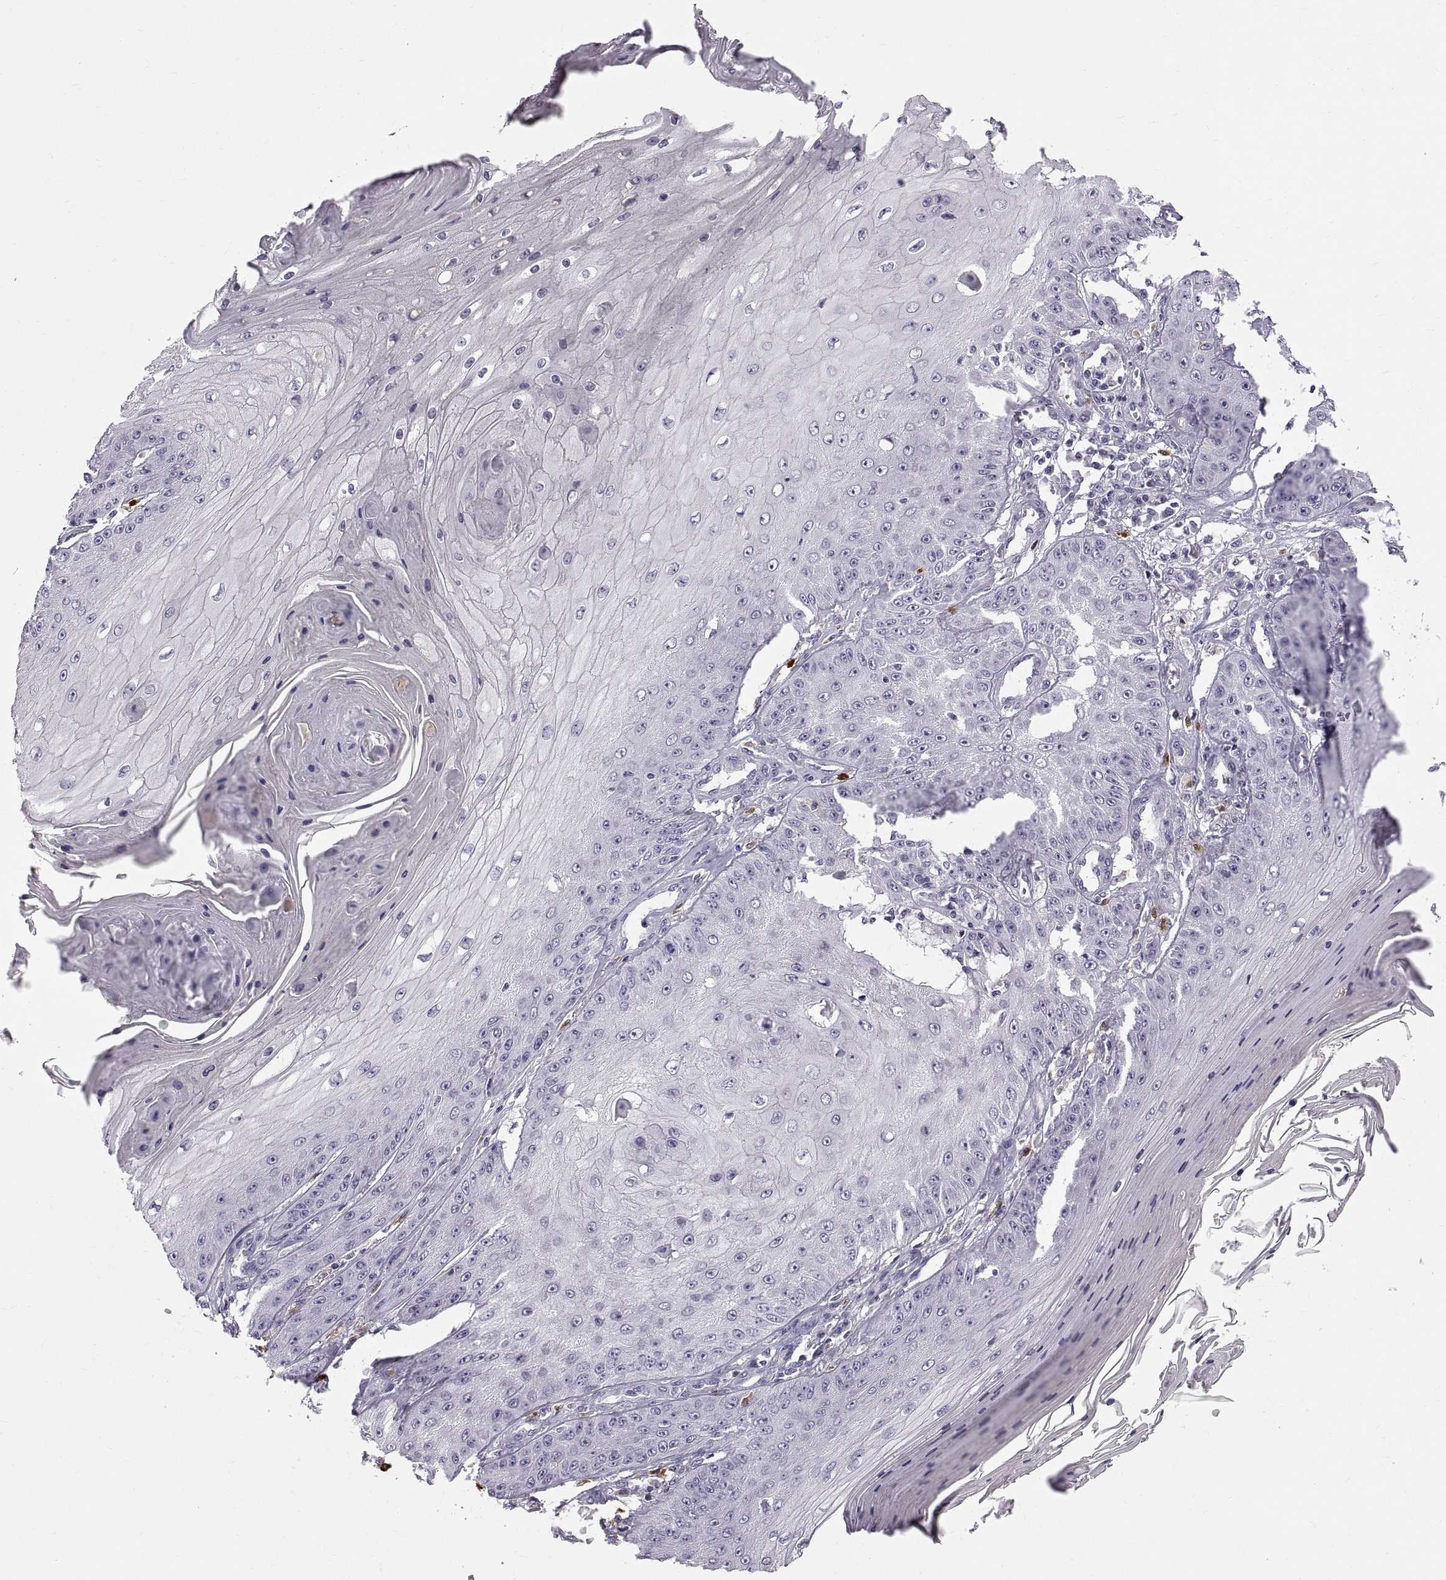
{"staining": {"intensity": "negative", "quantity": "none", "location": "none"}, "tissue": "skin cancer", "cell_type": "Tumor cells", "image_type": "cancer", "snomed": [{"axis": "morphology", "description": "Squamous cell carcinoma, NOS"}, {"axis": "topography", "description": "Skin"}], "caption": "This histopathology image is of squamous cell carcinoma (skin) stained with immunohistochemistry (IHC) to label a protein in brown with the nuclei are counter-stained blue. There is no staining in tumor cells. The staining was performed using DAB (3,3'-diaminobenzidine) to visualize the protein expression in brown, while the nuclei were stained in blue with hematoxylin (Magnification: 20x).", "gene": "WFDC8", "patient": {"sex": "male", "age": 70}}